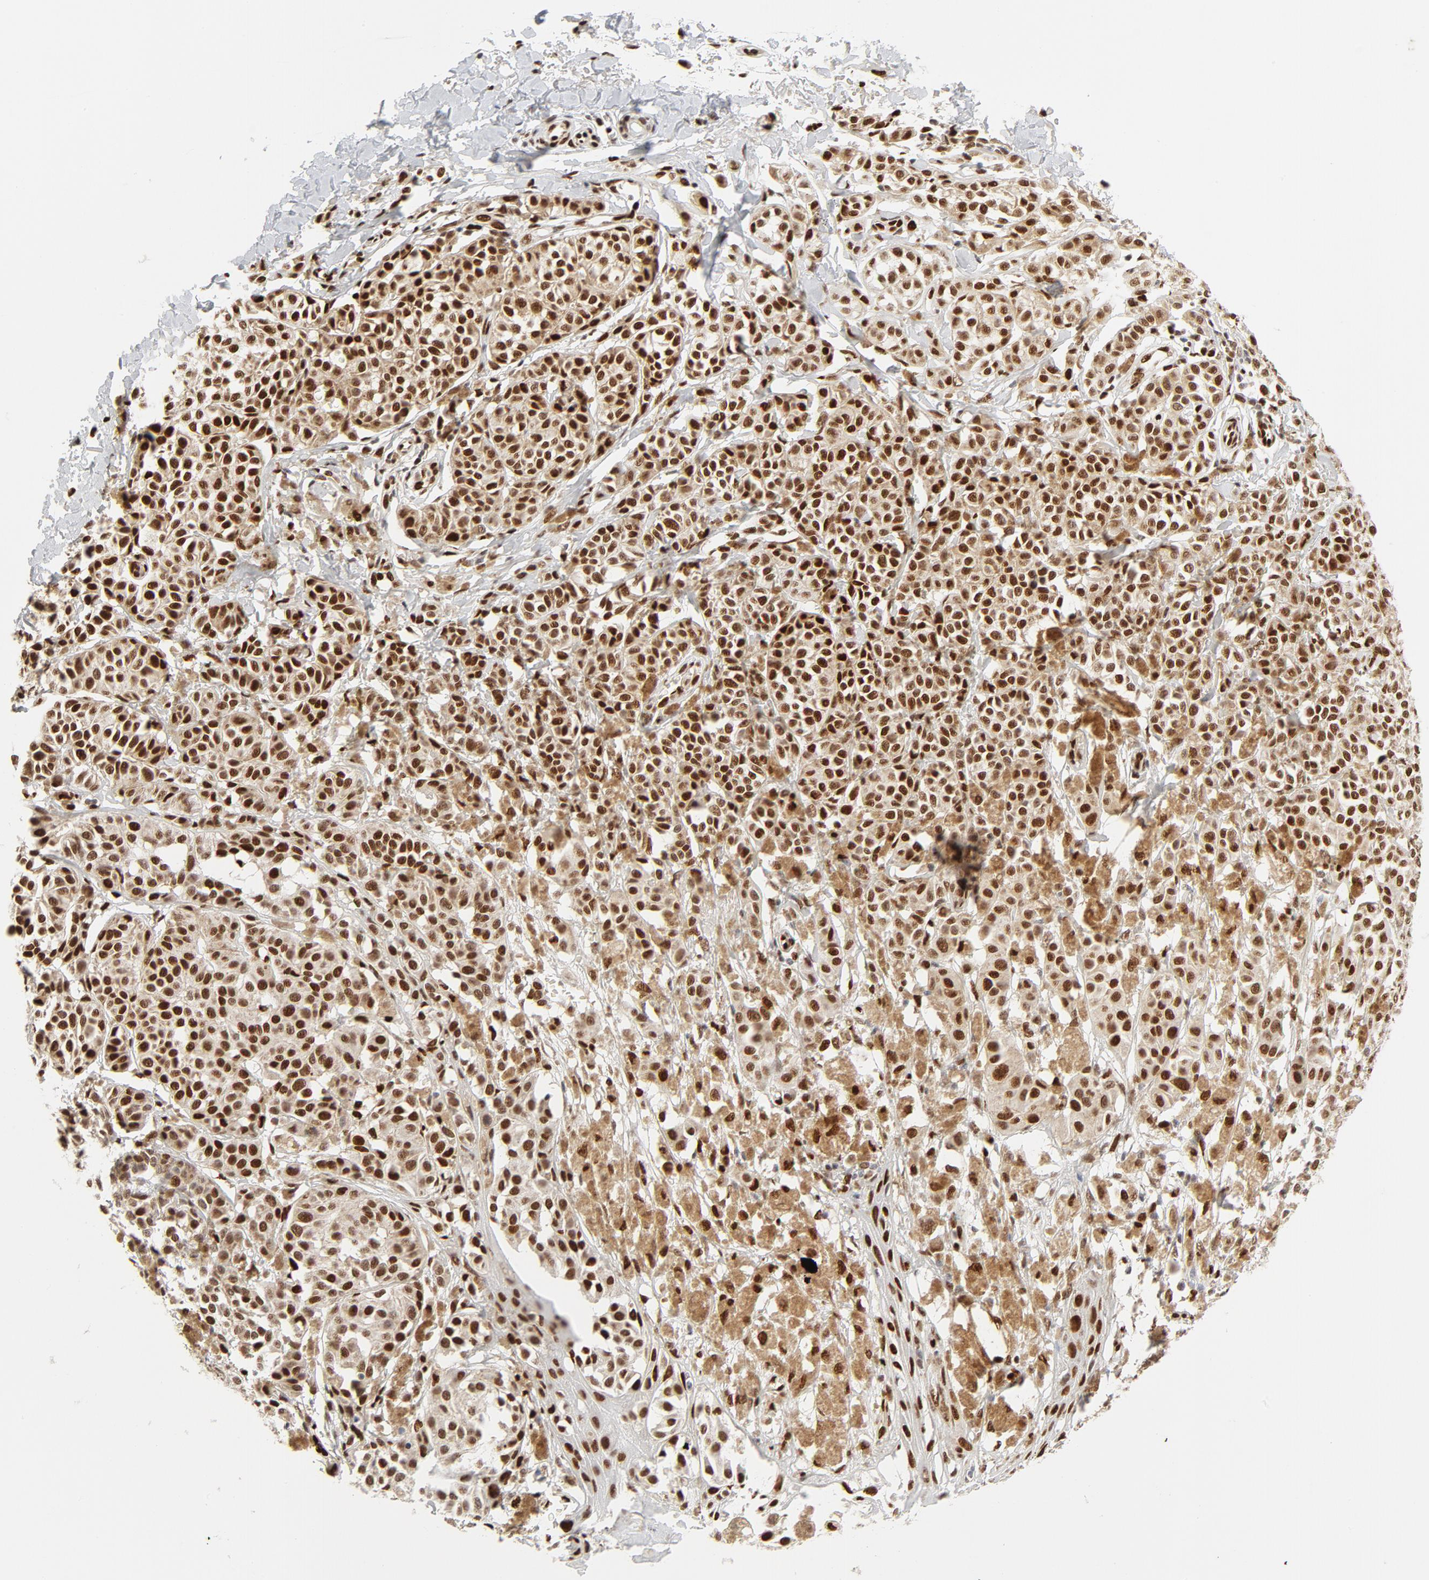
{"staining": {"intensity": "moderate", "quantity": ">75%", "location": "nuclear"}, "tissue": "melanoma", "cell_type": "Tumor cells", "image_type": "cancer", "snomed": [{"axis": "morphology", "description": "Malignant melanoma, NOS"}, {"axis": "topography", "description": "Skin"}], "caption": "Moderate nuclear protein positivity is present in about >75% of tumor cells in melanoma.", "gene": "MEF2A", "patient": {"sex": "male", "age": 76}}